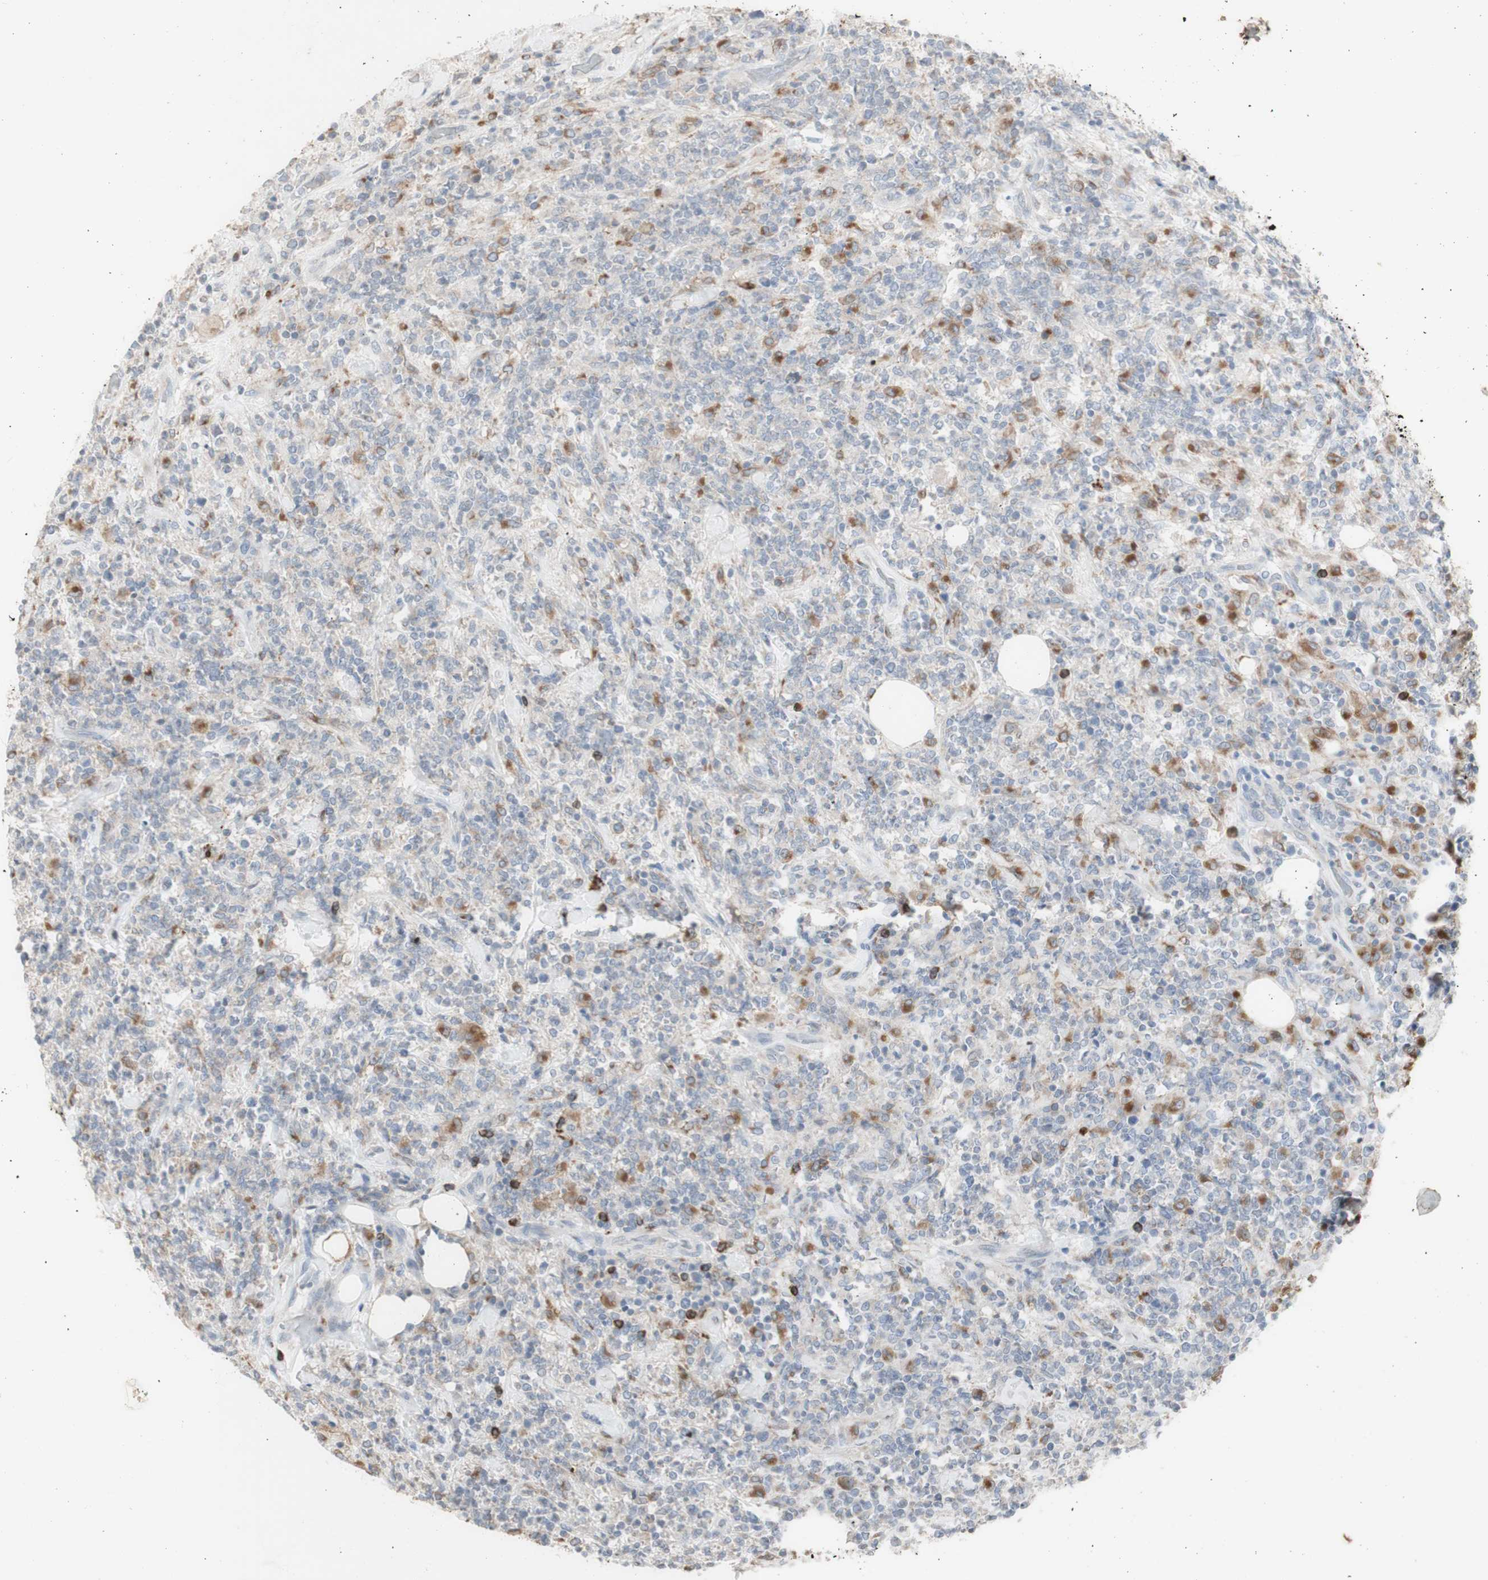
{"staining": {"intensity": "negative", "quantity": "none", "location": "none"}, "tissue": "lymphoma", "cell_type": "Tumor cells", "image_type": "cancer", "snomed": [{"axis": "morphology", "description": "Malignant lymphoma, non-Hodgkin's type, High grade"}, {"axis": "topography", "description": "Soft tissue"}], "caption": "This is an immunohistochemistry (IHC) image of high-grade malignant lymphoma, non-Hodgkin's type. There is no expression in tumor cells.", "gene": "ATP6V1B1", "patient": {"sex": "male", "age": 18}}